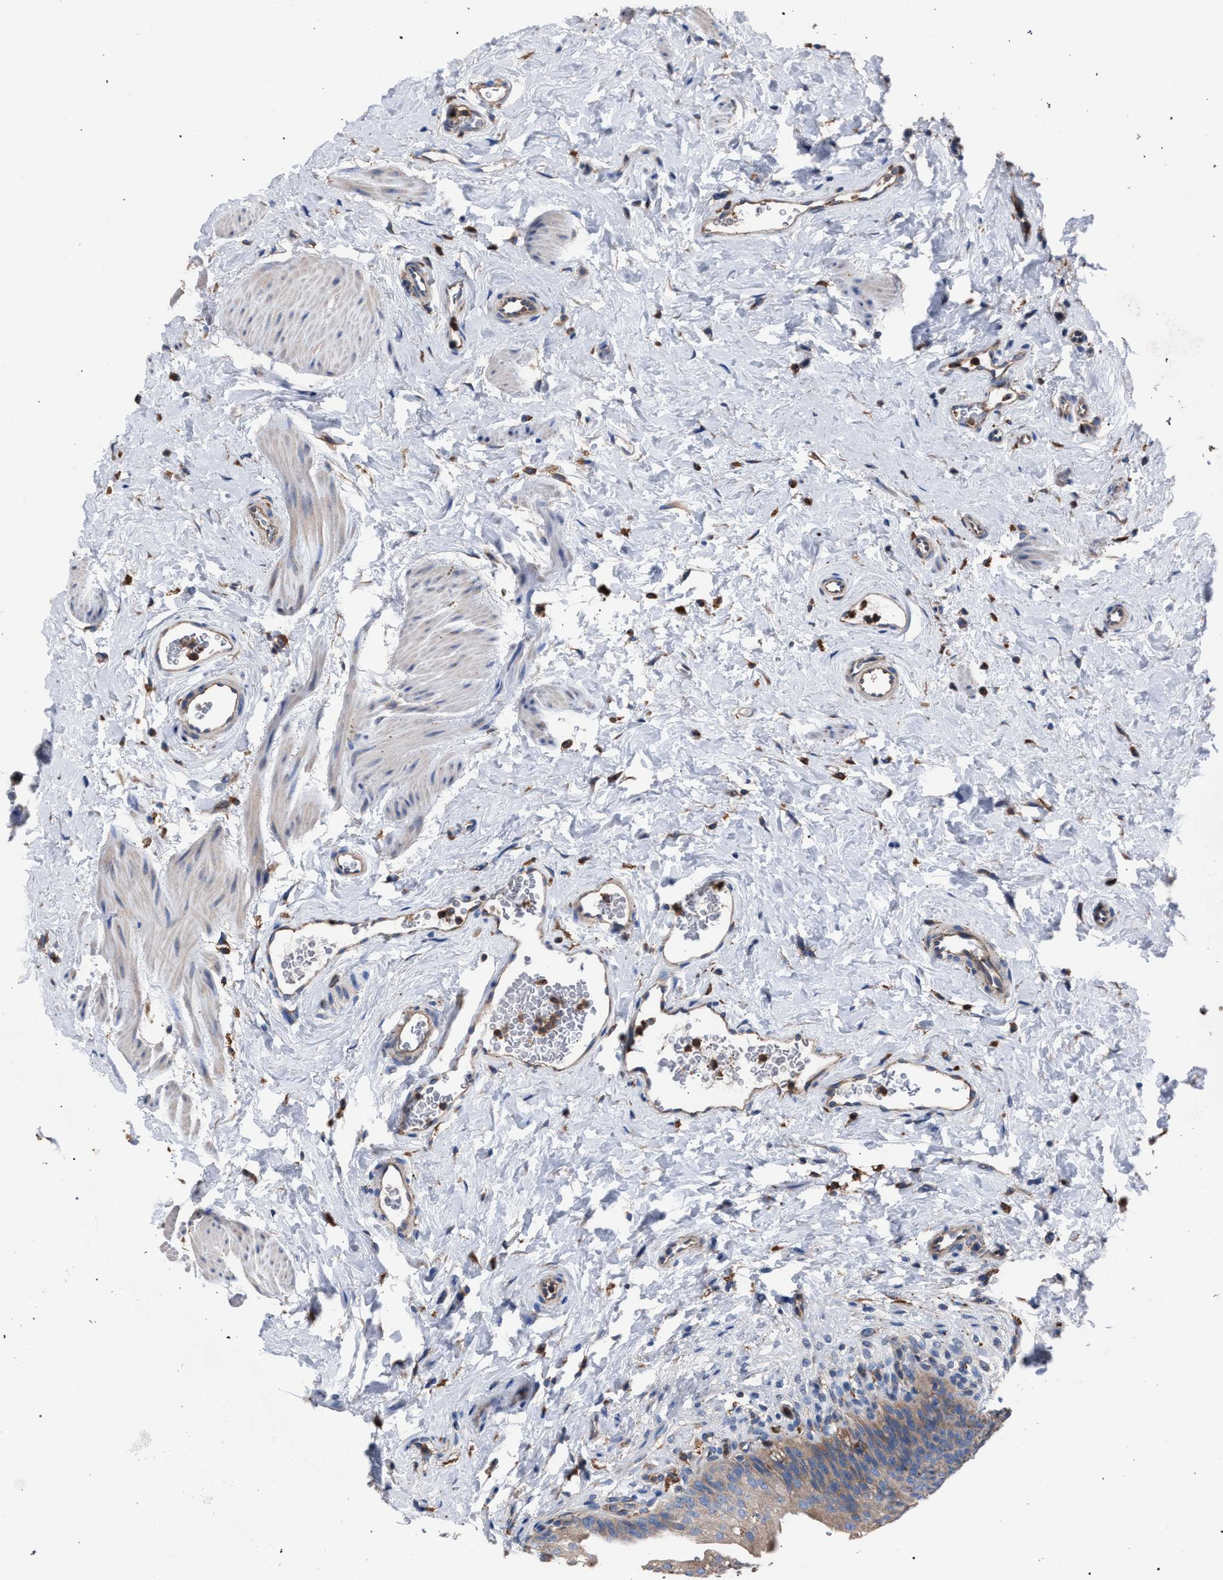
{"staining": {"intensity": "weak", "quantity": ">75%", "location": "cytoplasmic/membranous"}, "tissue": "urinary bladder", "cell_type": "Urothelial cells", "image_type": "normal", "snomed": [{"axis": "morphology", "description": "Normal tissue, NOS"}, {"axis": "topography", "description": "Urinary bladder"}], "caption": "High-magnification brightfield microscopy of normal urinary bladder stained with DAB (brown) and counterstained with hematoxylin (blue). urothelial cells exhibit weak cytoplasmic/membranous staining is seen in approximately>75% of cells.", "gene": "ATP6V0A1", "patient": {"sex": "female", "age": 79}}